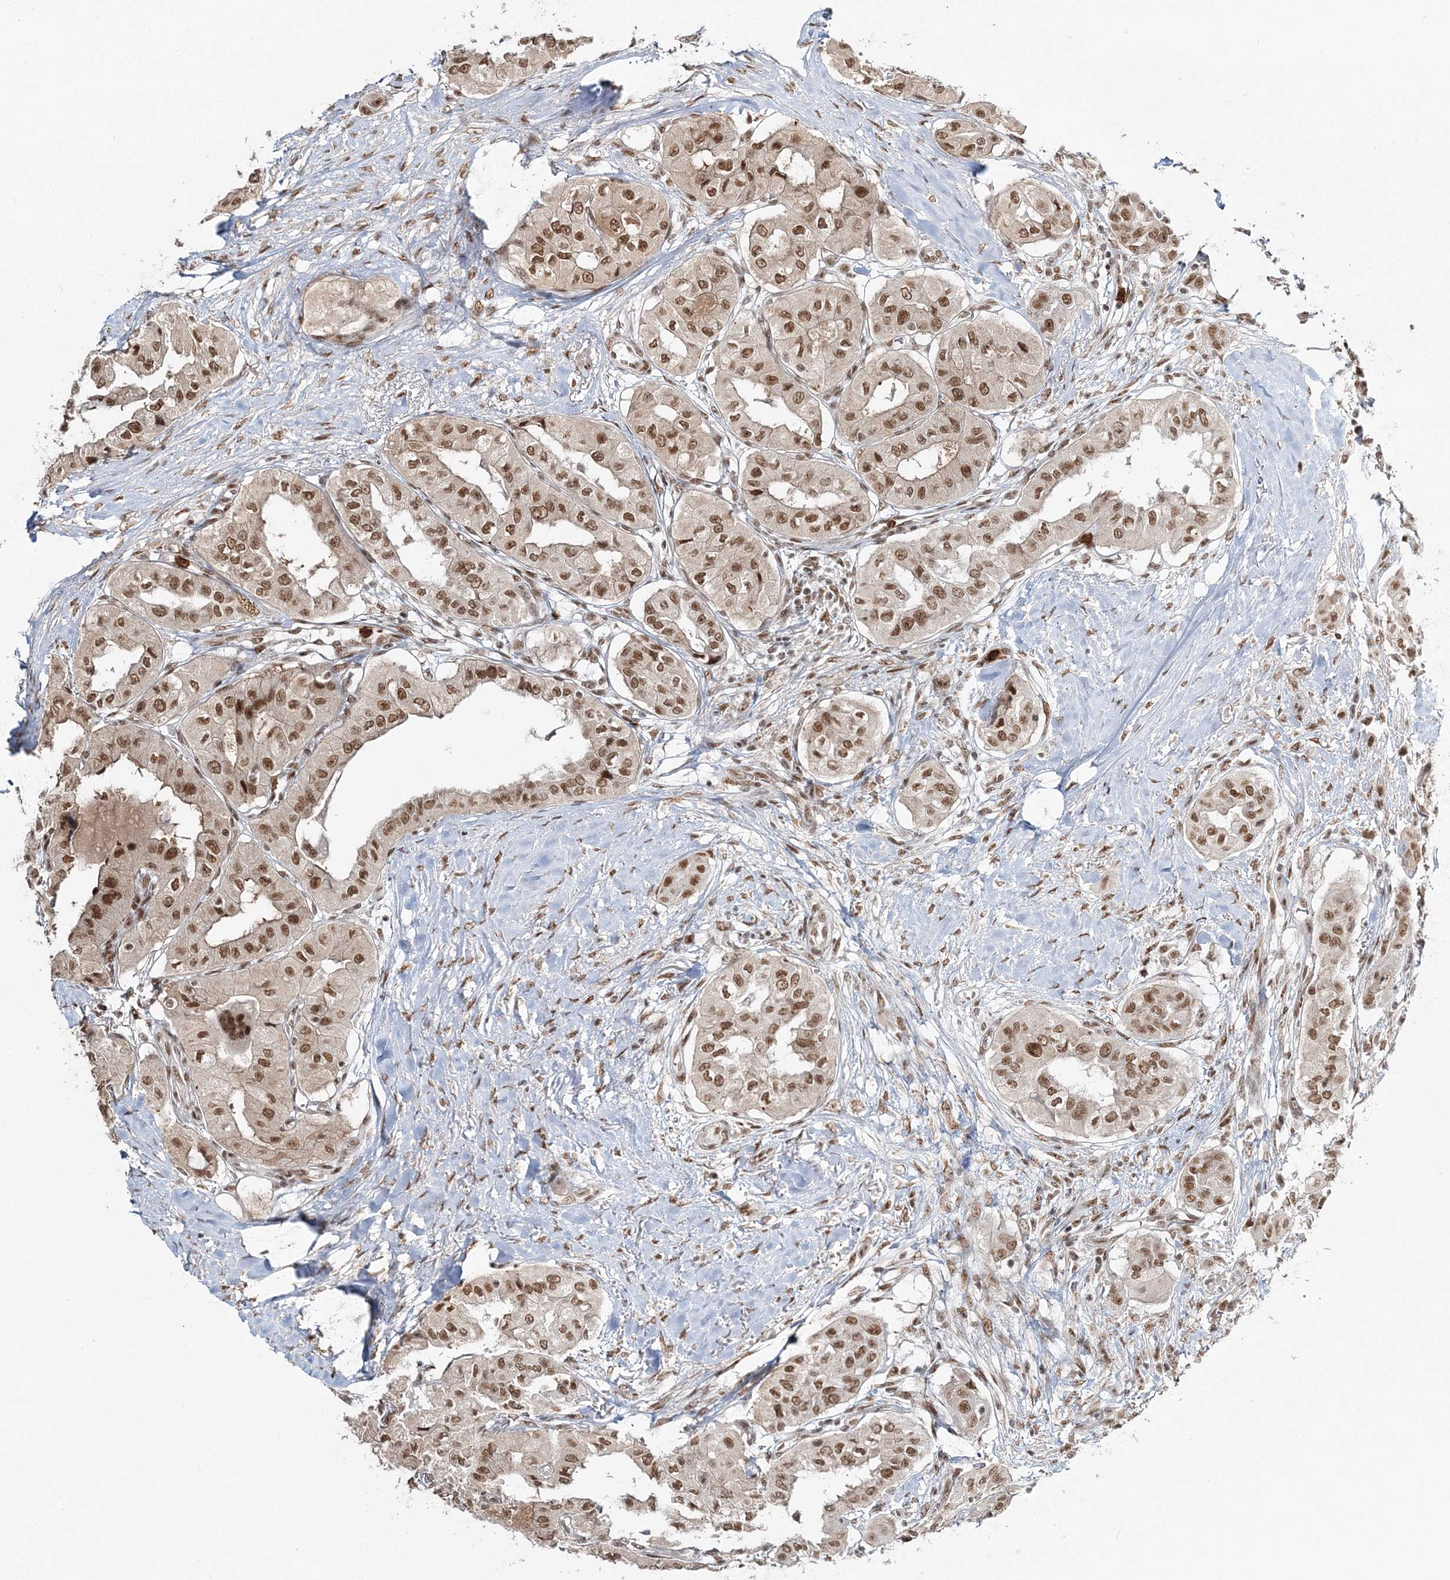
{"staining": {"intensity": "strong", "quantity": ">75%", "location": "cytoplasmic/membranous,nuclear"}, "tissue": "thyroid cancer", "cell_type": "Tumor cells", "image_type": "cancer", "snomed": [{"axis": "morphology", "description": "Papillary adenocarcinoma, NOS"}, {"axis": "topography", "description": "Thyroid gland"}], "caption": "This is an image of IHC staining of thyroid papillary adenocarcinoma, which shows strong expression in the cytoplasmic/membranous and nuclear of tumor cells.", "gene": "QRICH1", "patient": {"sex": "female", "age": 59}}